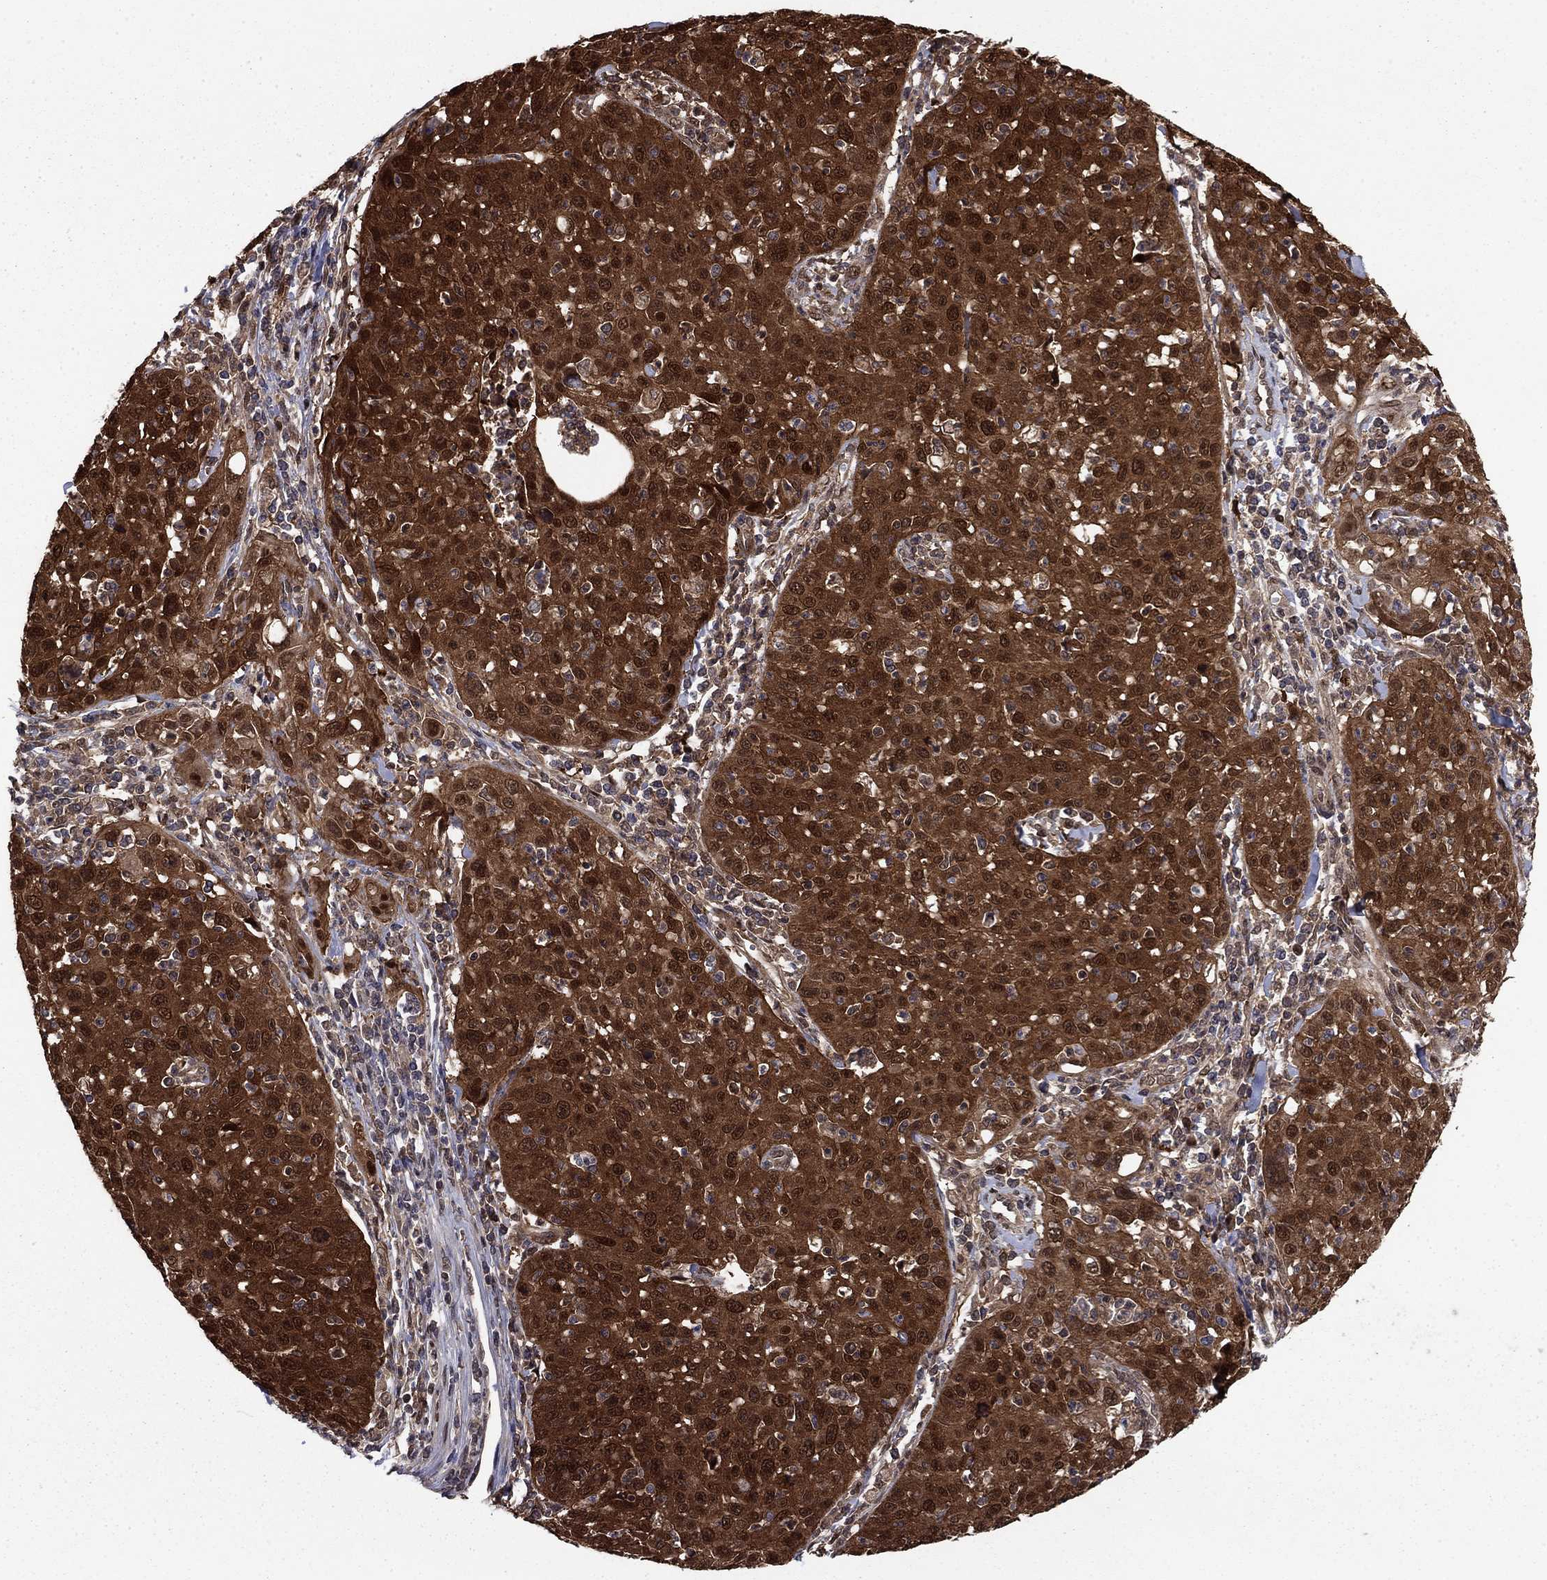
{"staining": {"intensity": "strong", "quantity": ">75%", "location": "cytoplasmic/membranous"}, "tissue": "cervical cancer", "cell_type": "Tumor cells", "image_type": "cancer", "snomed": [{"axis": "morphology", "description": "Squamous cell carcinoma, NOS"}, {"axis": "topography", "description": "Cervix"}], "caption": "Strong cytoplasmic/membranous positivity is present in approximately >75% of tumor cells in cervical cancer (squamous cell carcinoma). The protein of interest is stained brown, and the nuclei are stained in blue (DAB IHC with brightfield microscopy, high magnification).", "gene": "FKBP4", "patient": {"sex": "female", "age": 26}}